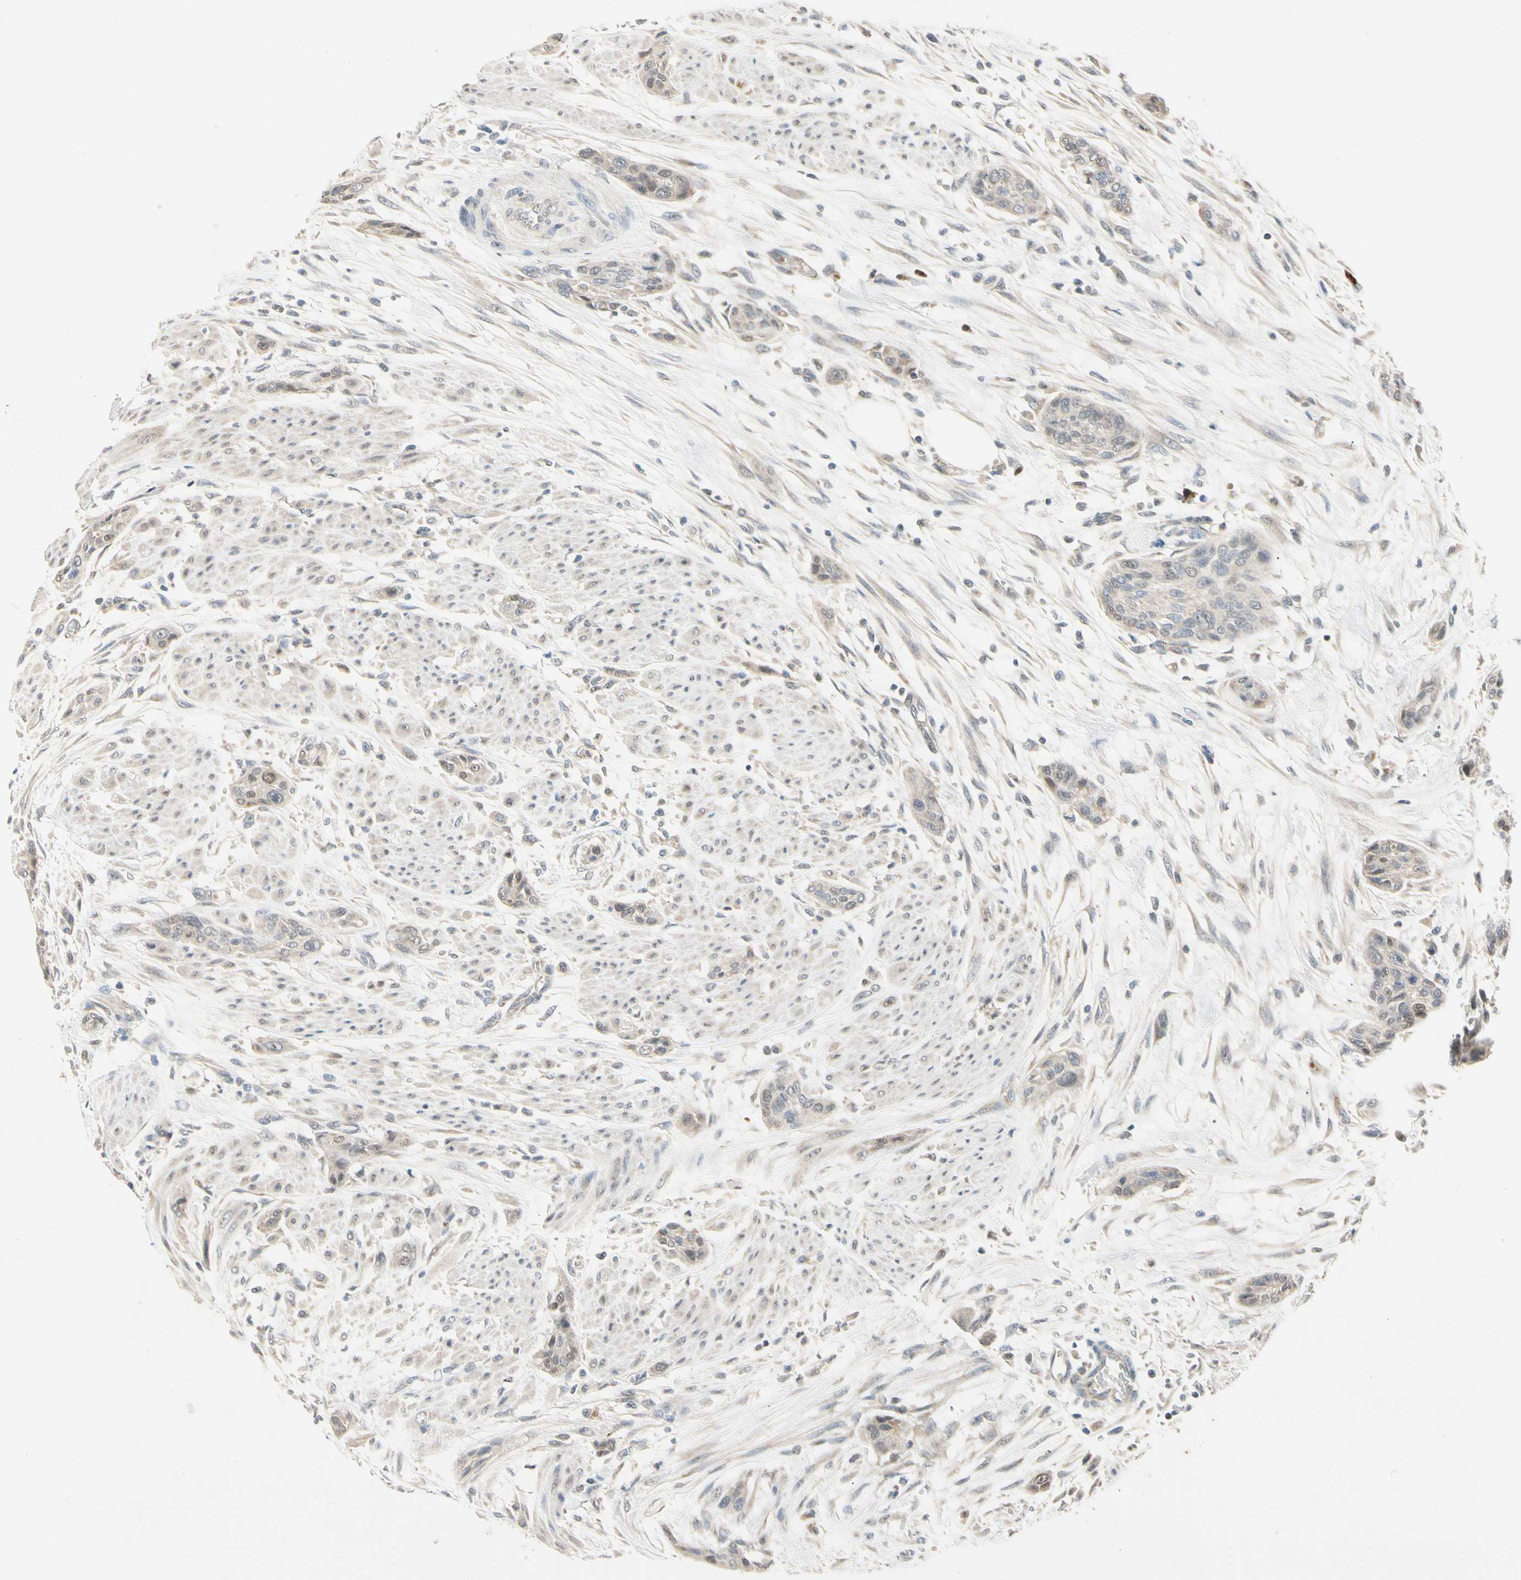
{"staining": {"intensity": "negative", "quantity": "none", "location": "none"}, "tissue": "urothelial cancer", "cell_type": "Tumor cells", "image_type": "cancer", "snomed": [{"axis": "morphology", "description": "Urothelial carcinoma, High grade"}, {"axis": "topography", "description": "Urinary bladder"}], "caption": "Urothelial cancer stained for a protein using immunohistochemistry (IHC) displays no positivity tumor cells.", "gene": "RIOX2", "patient": {"sex": "male", "age": 35}}